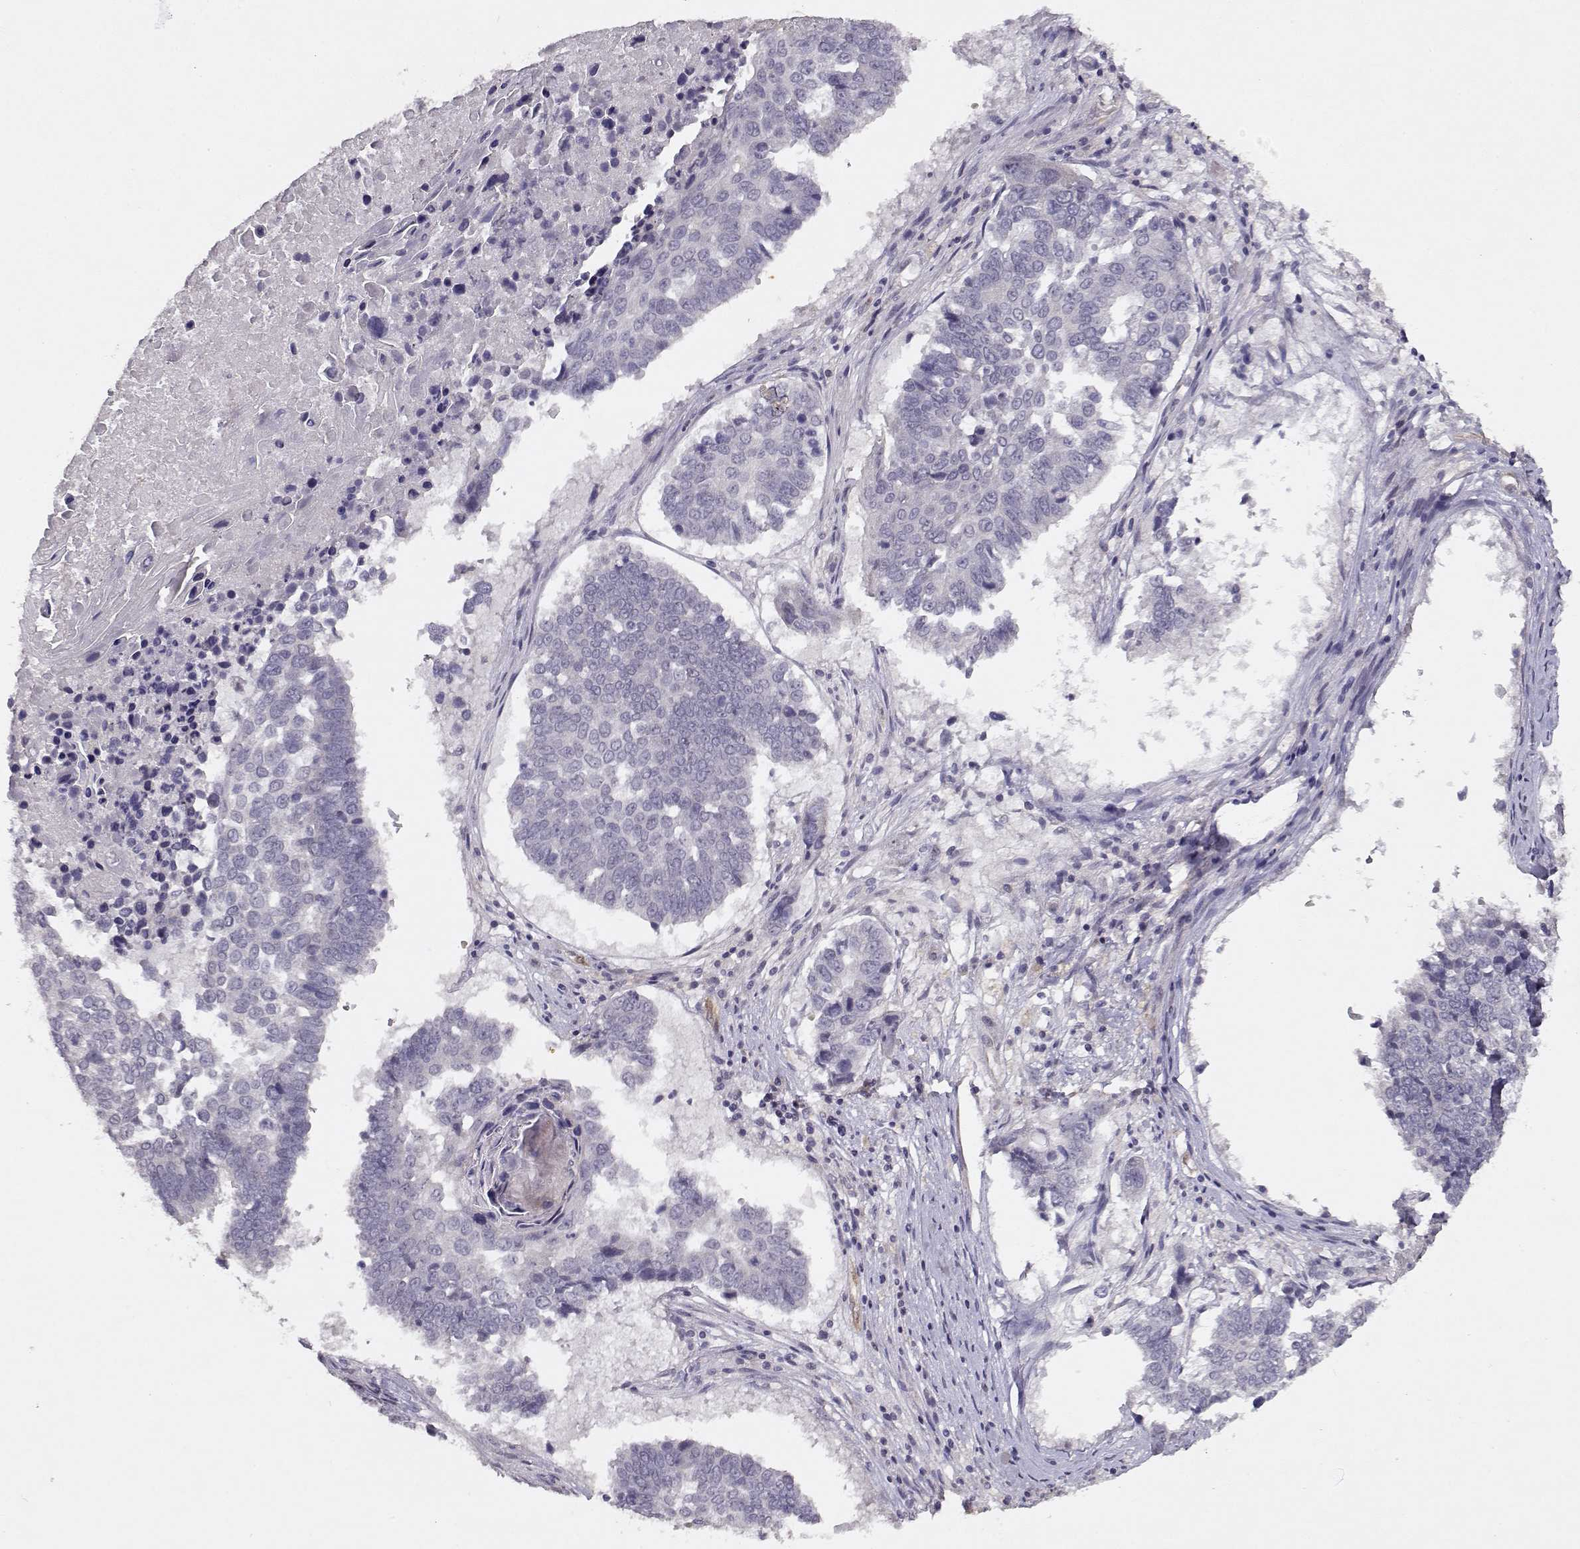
{"staining": {"intensity": "negative", "quantity": "none", "location": "none"}, "tissue": "lung cancer", "cell_type": "Tumor cells", "image_type": "cancer", "snomed": [{"axis": "morphology", "description": "Squamous cell carcinoma, NOS"}, {"axis": "topography", "description": "Lung"}], "caption": "Immunohistochemistry of human squamous cell carcinoma (lung) shows no staining in tumor cells.", "gene": "BMX", "patient": {"sex": "male", "age": 73}}